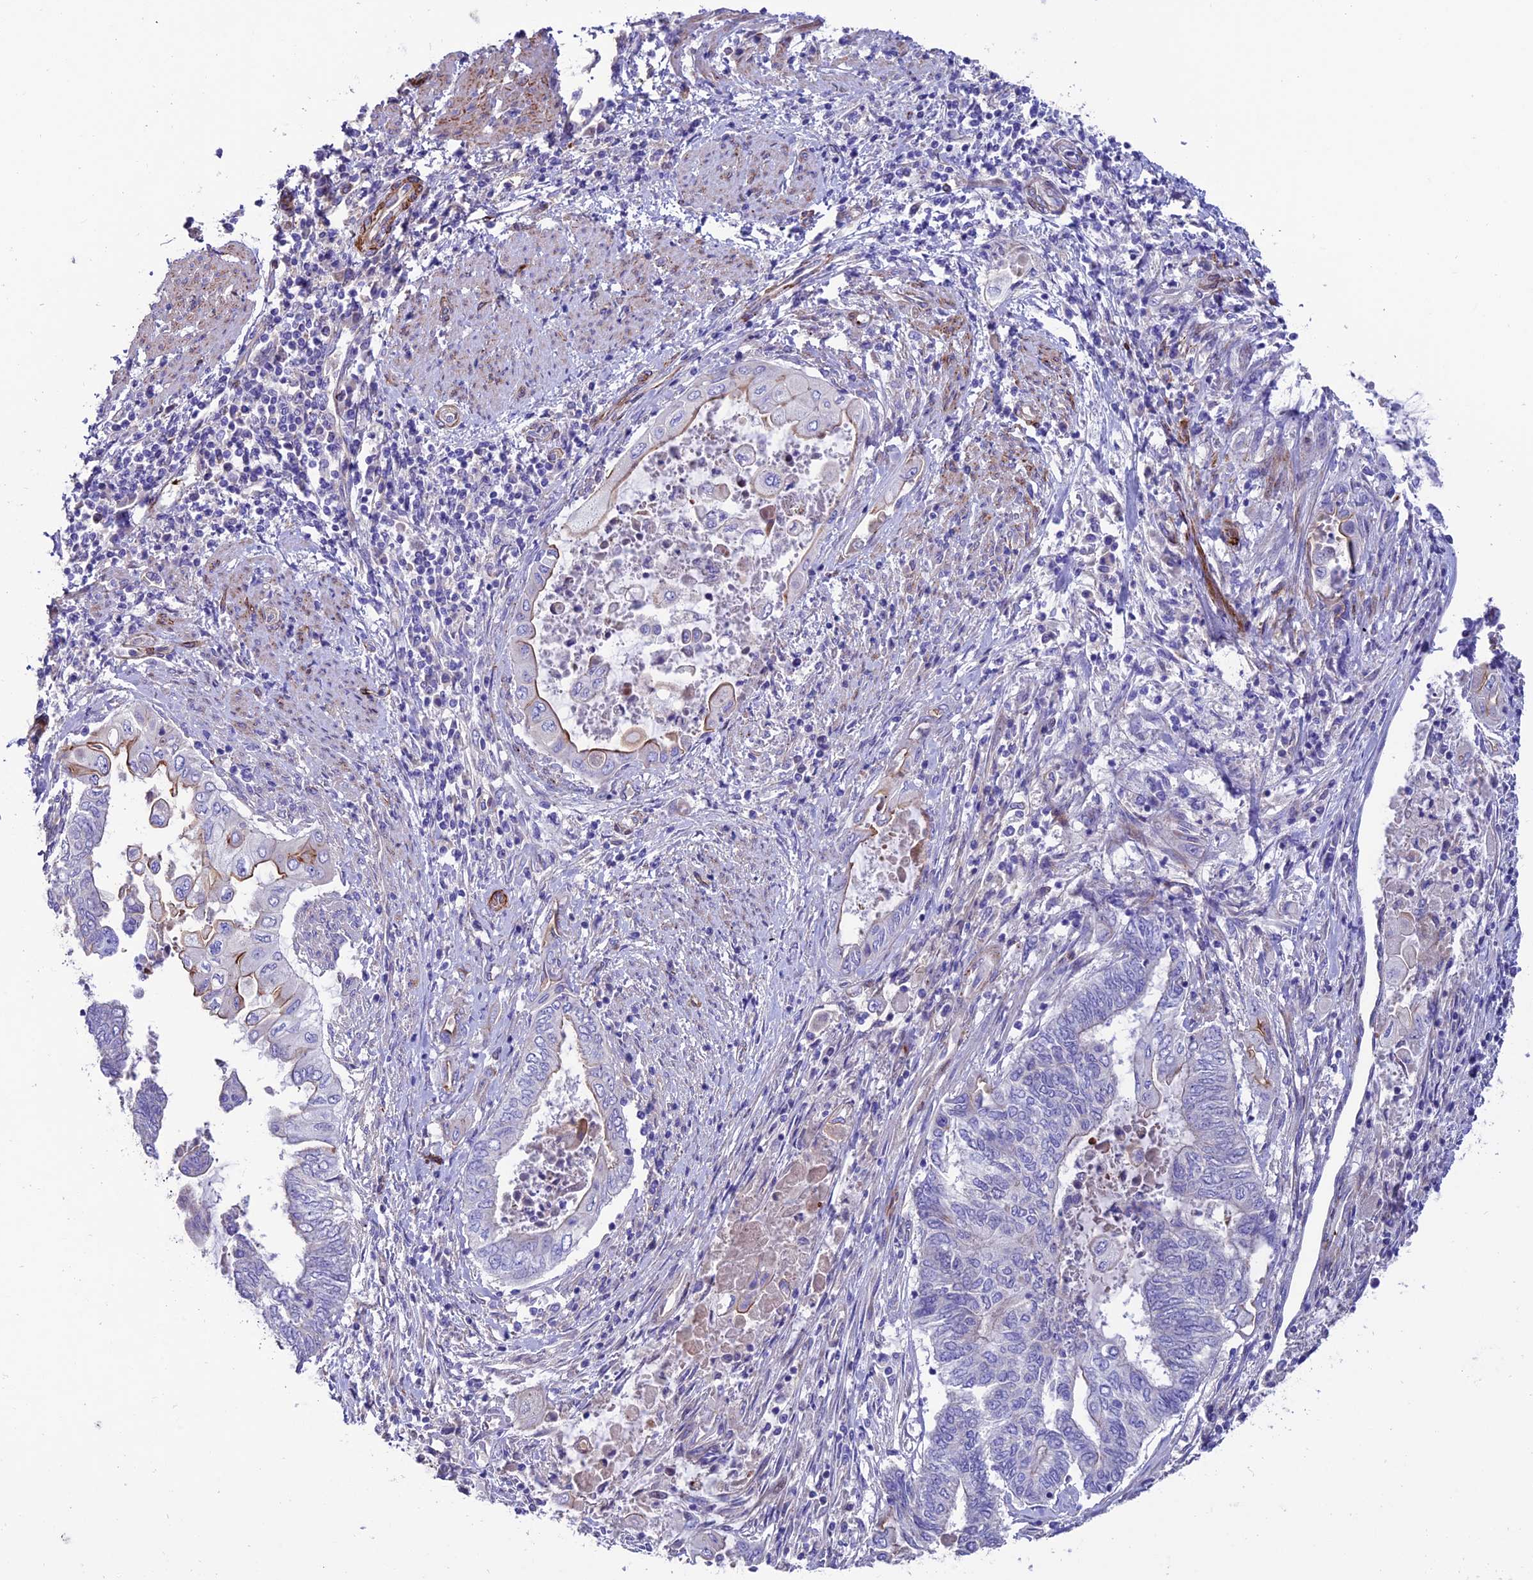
{"staining": {"intensity": "moderate", "quantity": "<25%", "location": "cytoplasmic/membranous"}, "tissue": "endometrial cancer", "cell_type": "Tumor cells", "image_type": "cancer", "snomed": [{"axis": "morphology", "description": "Adenocarcinoma, NOS"}, {"axis": "topography", "description": "Uterus"}, {"axis": "topography", "description": "Endometrium"}], "caption": "Adenocarcinoma (endometrial) tissue reveals moderate cytoplasmic/membranous positivity in about <25% of tumor cells", "gene": "REX1BD", "patient": {"sex": "female", "age": 70}}